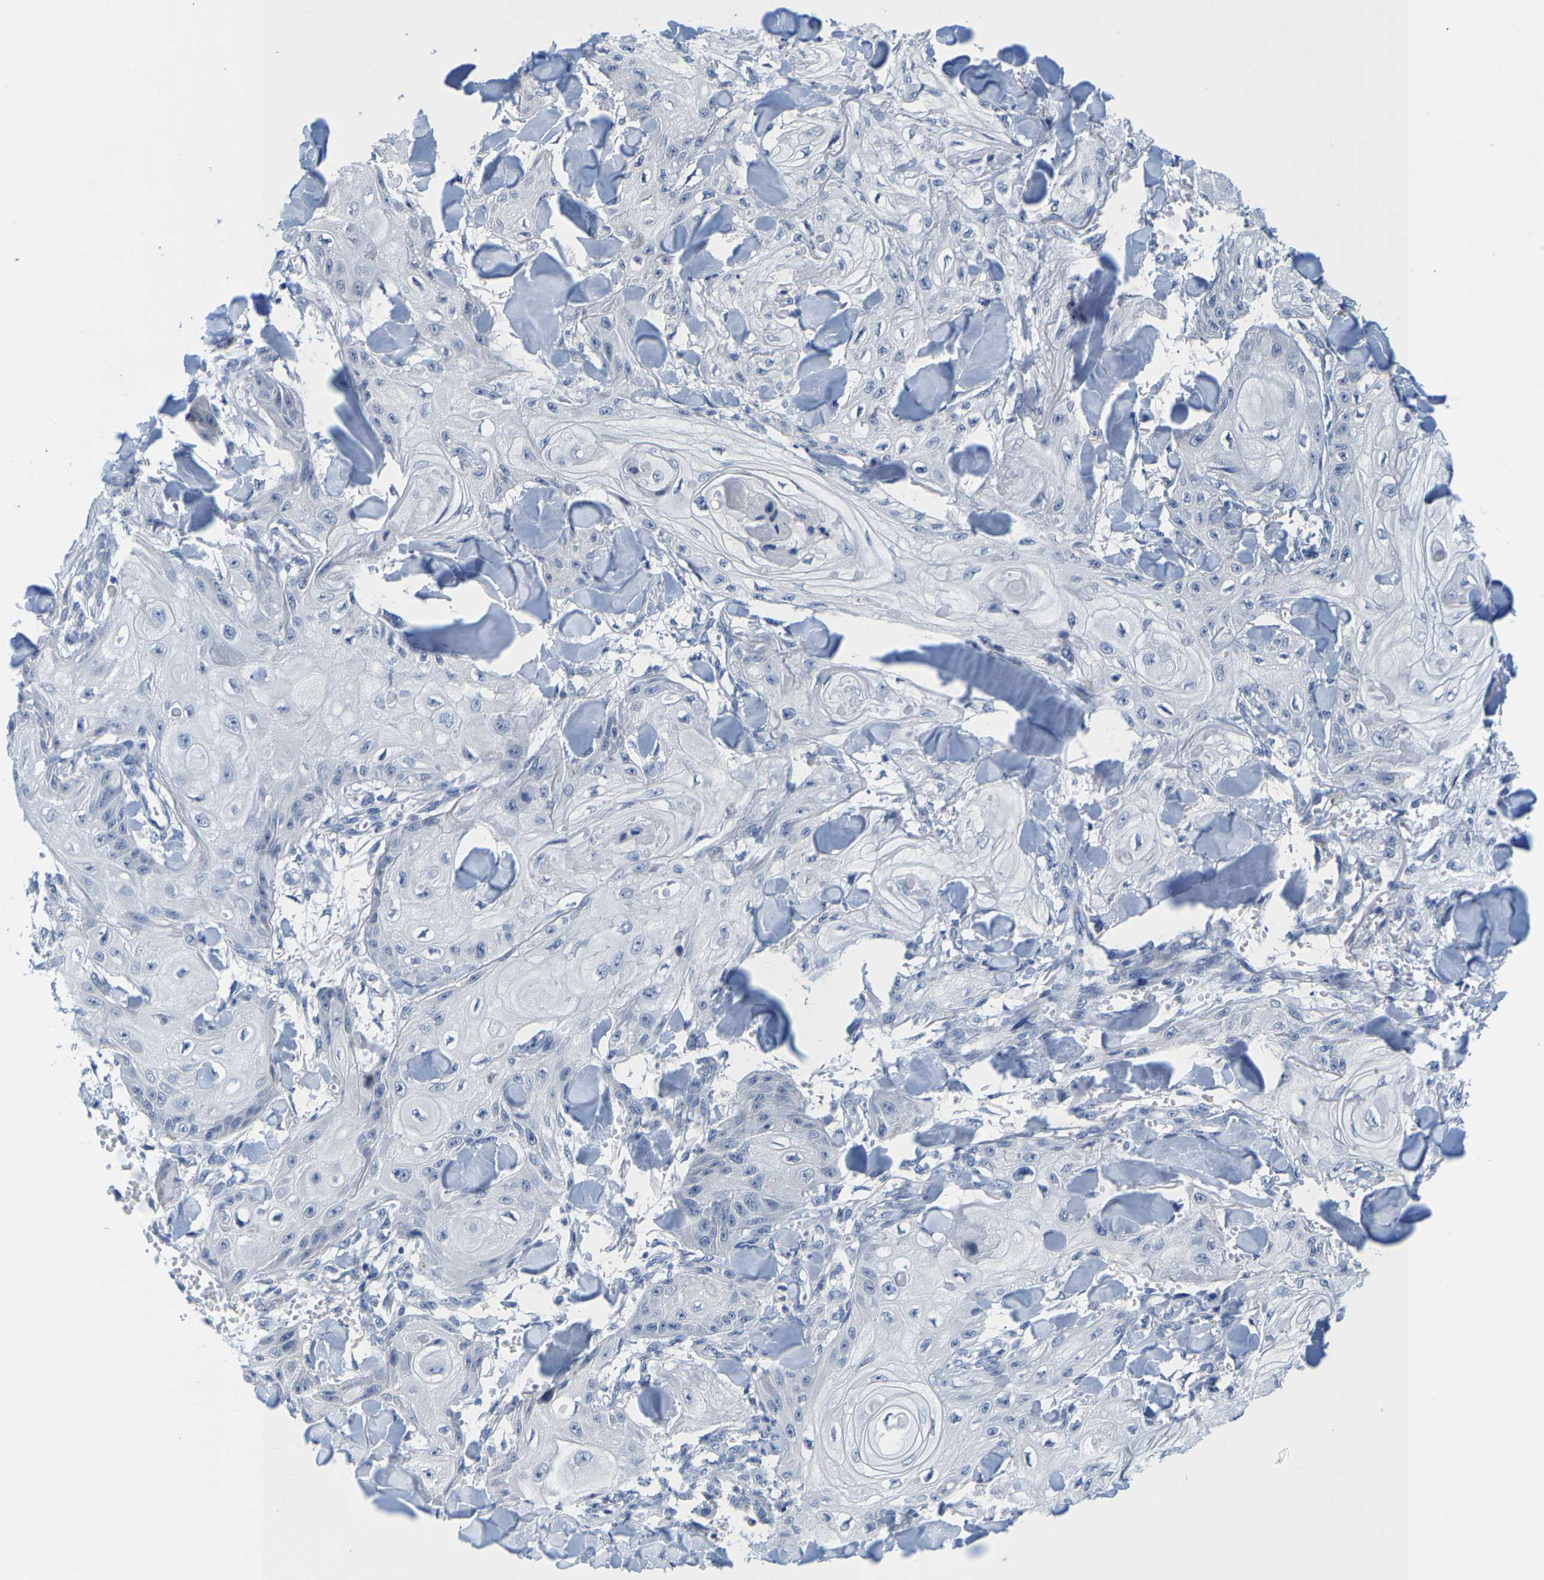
{"staining": {"intensity": "negative", "quantity": "none", "location": "none"}, "tissue": "skin cancer", "cell_type": "Tumor cells", "image_type": "cancer", "snomed": [{"axis": "morphology", "description": "Squamous cell carcinoma, NOS"}, {"axis": "topography", "description": "Skin"}], "caption": "Immunohistochemical staining of skin squamous cell carcinoma demonstrates no significant positivity in tumor cells.", "gene": "KLHL1", "patient": {"sex": "male", "age": 74}}